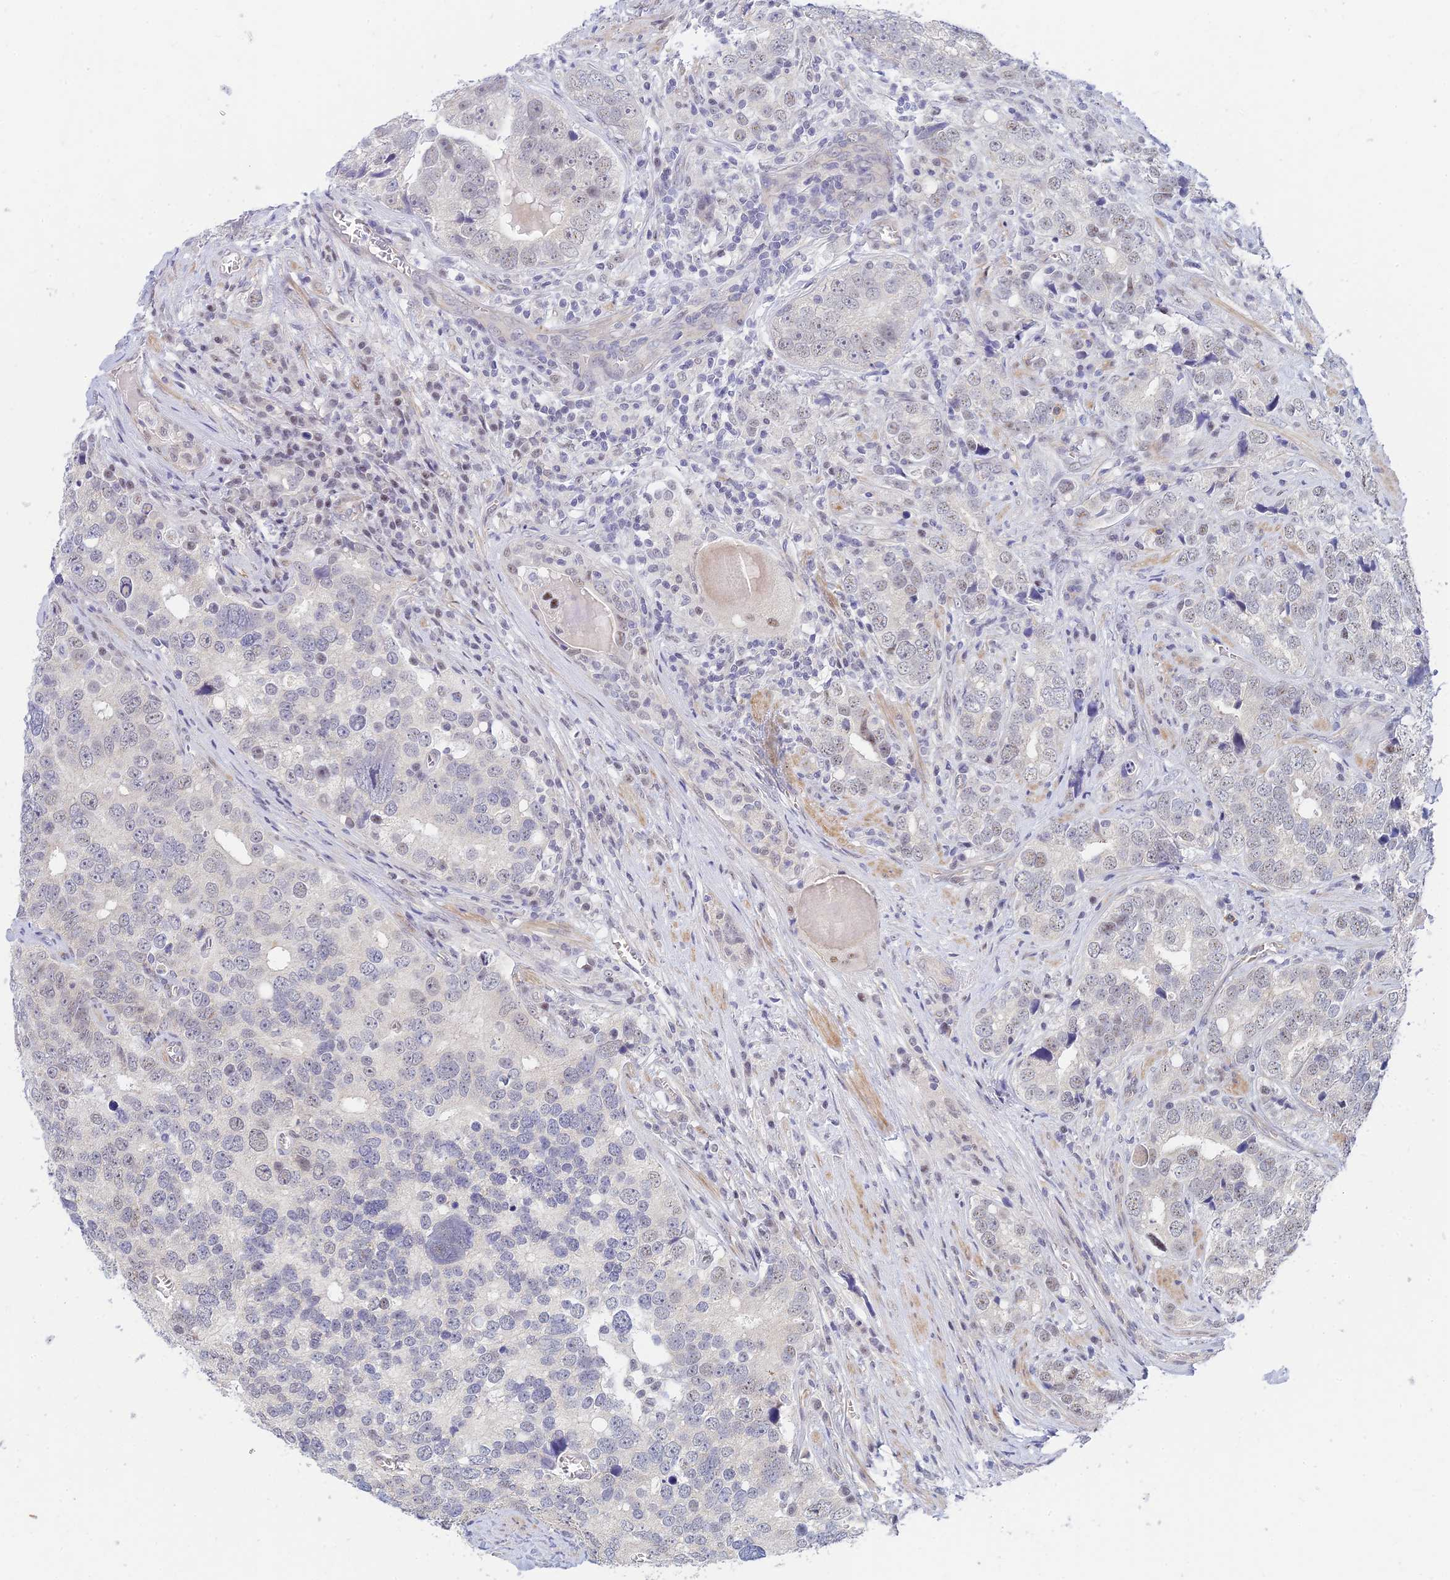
{"staining": {"intensity": "weak", "quantity": "<25%", "location": "nuclear"}, "tissue": "prostate cancer", "cell_type": "Tumor cells", "image_type": "cancer", "snomed": [{"axis": "morphology", "description": "Adenocarcinoma, High grade"}, {"axis": "topography", "description": "Prostate"}], "caption": "Image shows no significant protein staining in tumor cells of adenocarcinoma (high-grade) (prostate).", "gene": "CFAP92", "patient": {"sex": "male", "age": 71}}